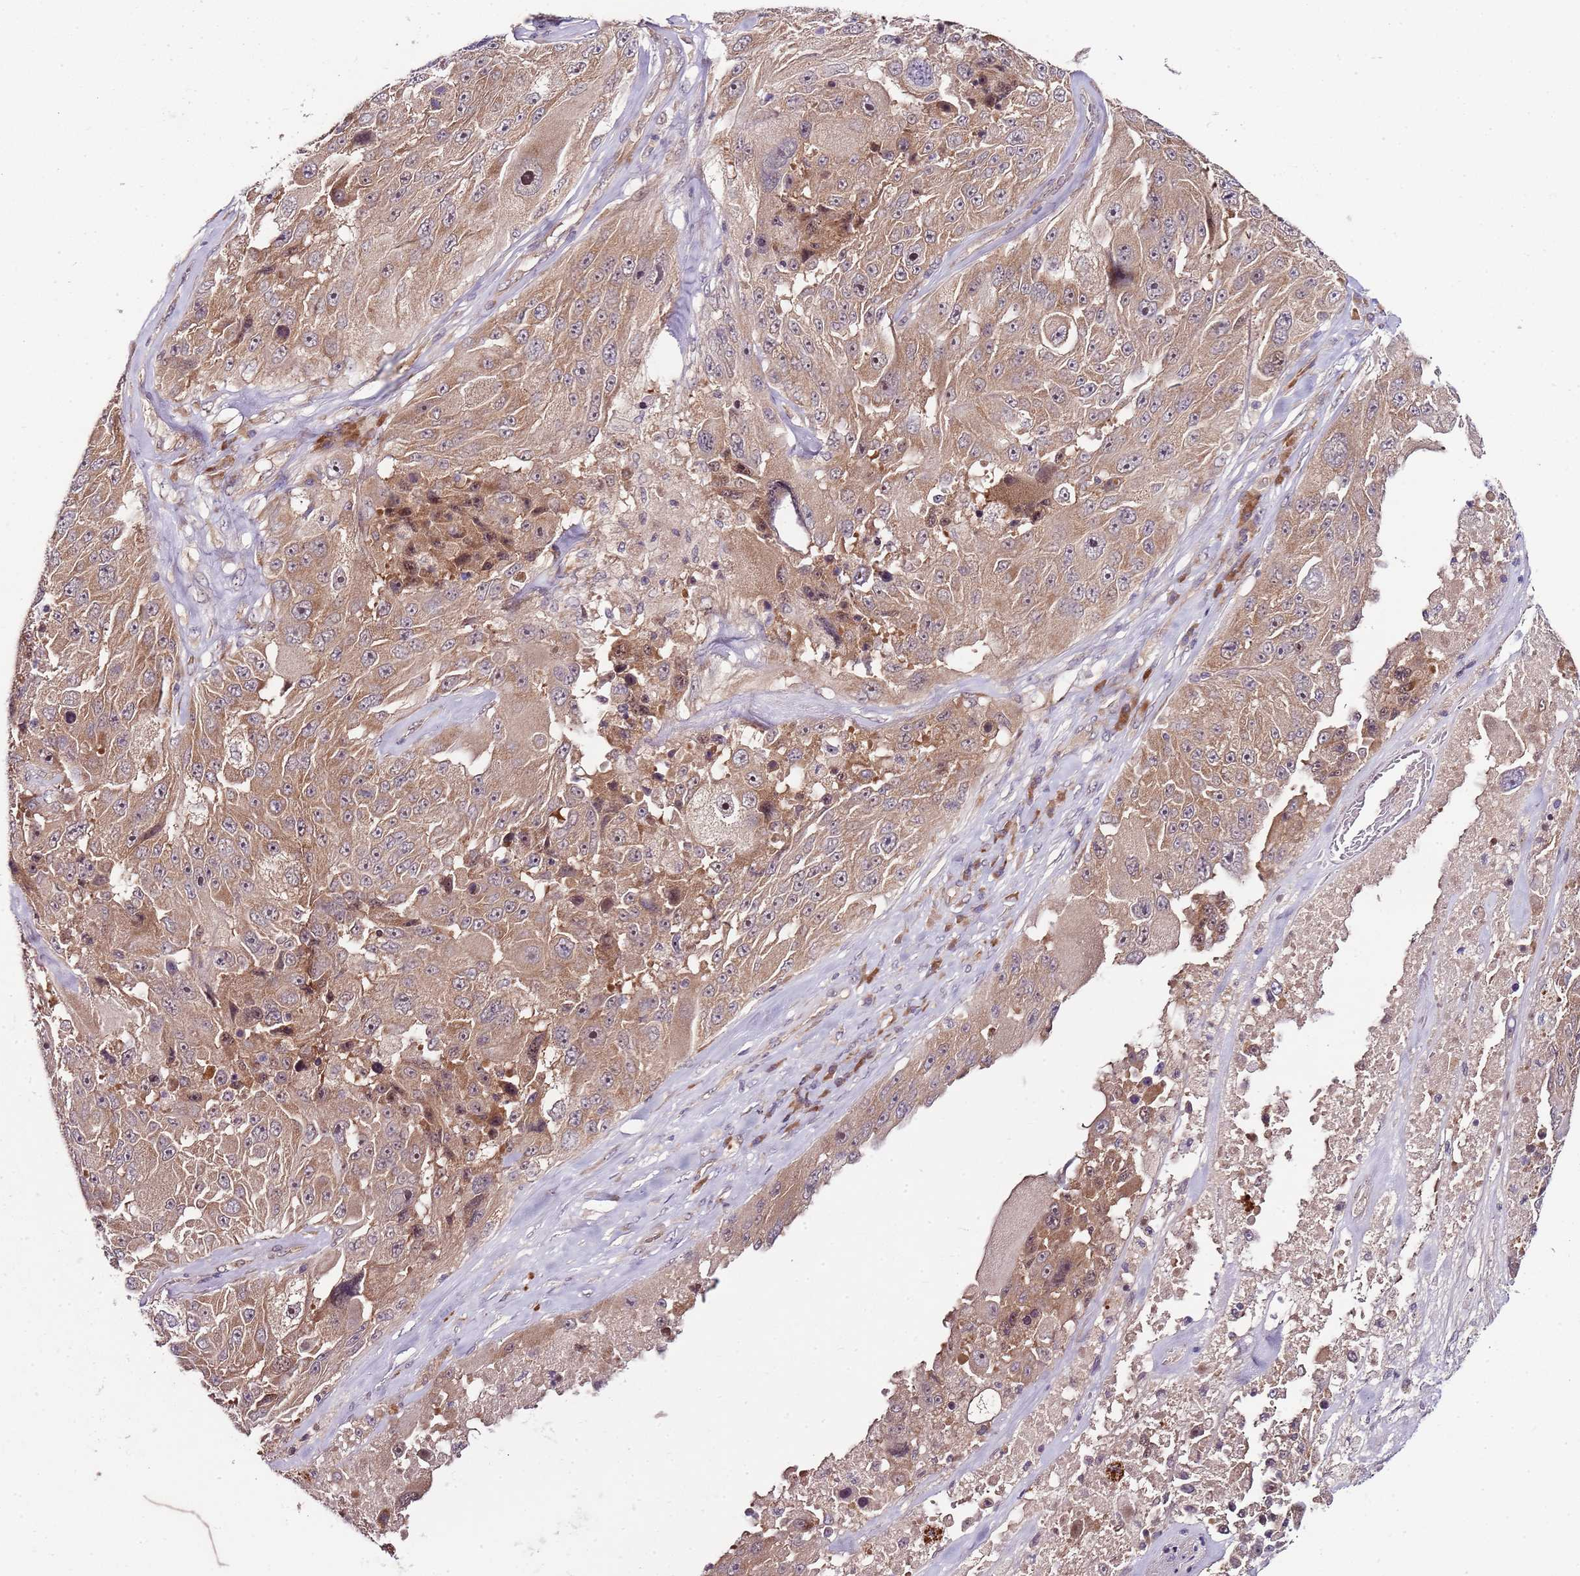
{"staining": {"intensity": "moderate", "quantity": ">75%", "location": "cytoplasmic/membranous"}, "tissue": "melanoma", "cell_type": "Tumor cells", "image_type": "cancer", "snomed": [{"axis": "morphology", "description": "Malignant melanoma, Metastatic site"}, {"axis": "topography", "description": "Lymph node"}], "caption": "Melanoma stained for a protein (brown) shows moderate cytoplasmic/membranous positive staining in about >75% of tumor cells.", "gene": "FBXL22", "patient": {"sex": "male", "age": 62}}